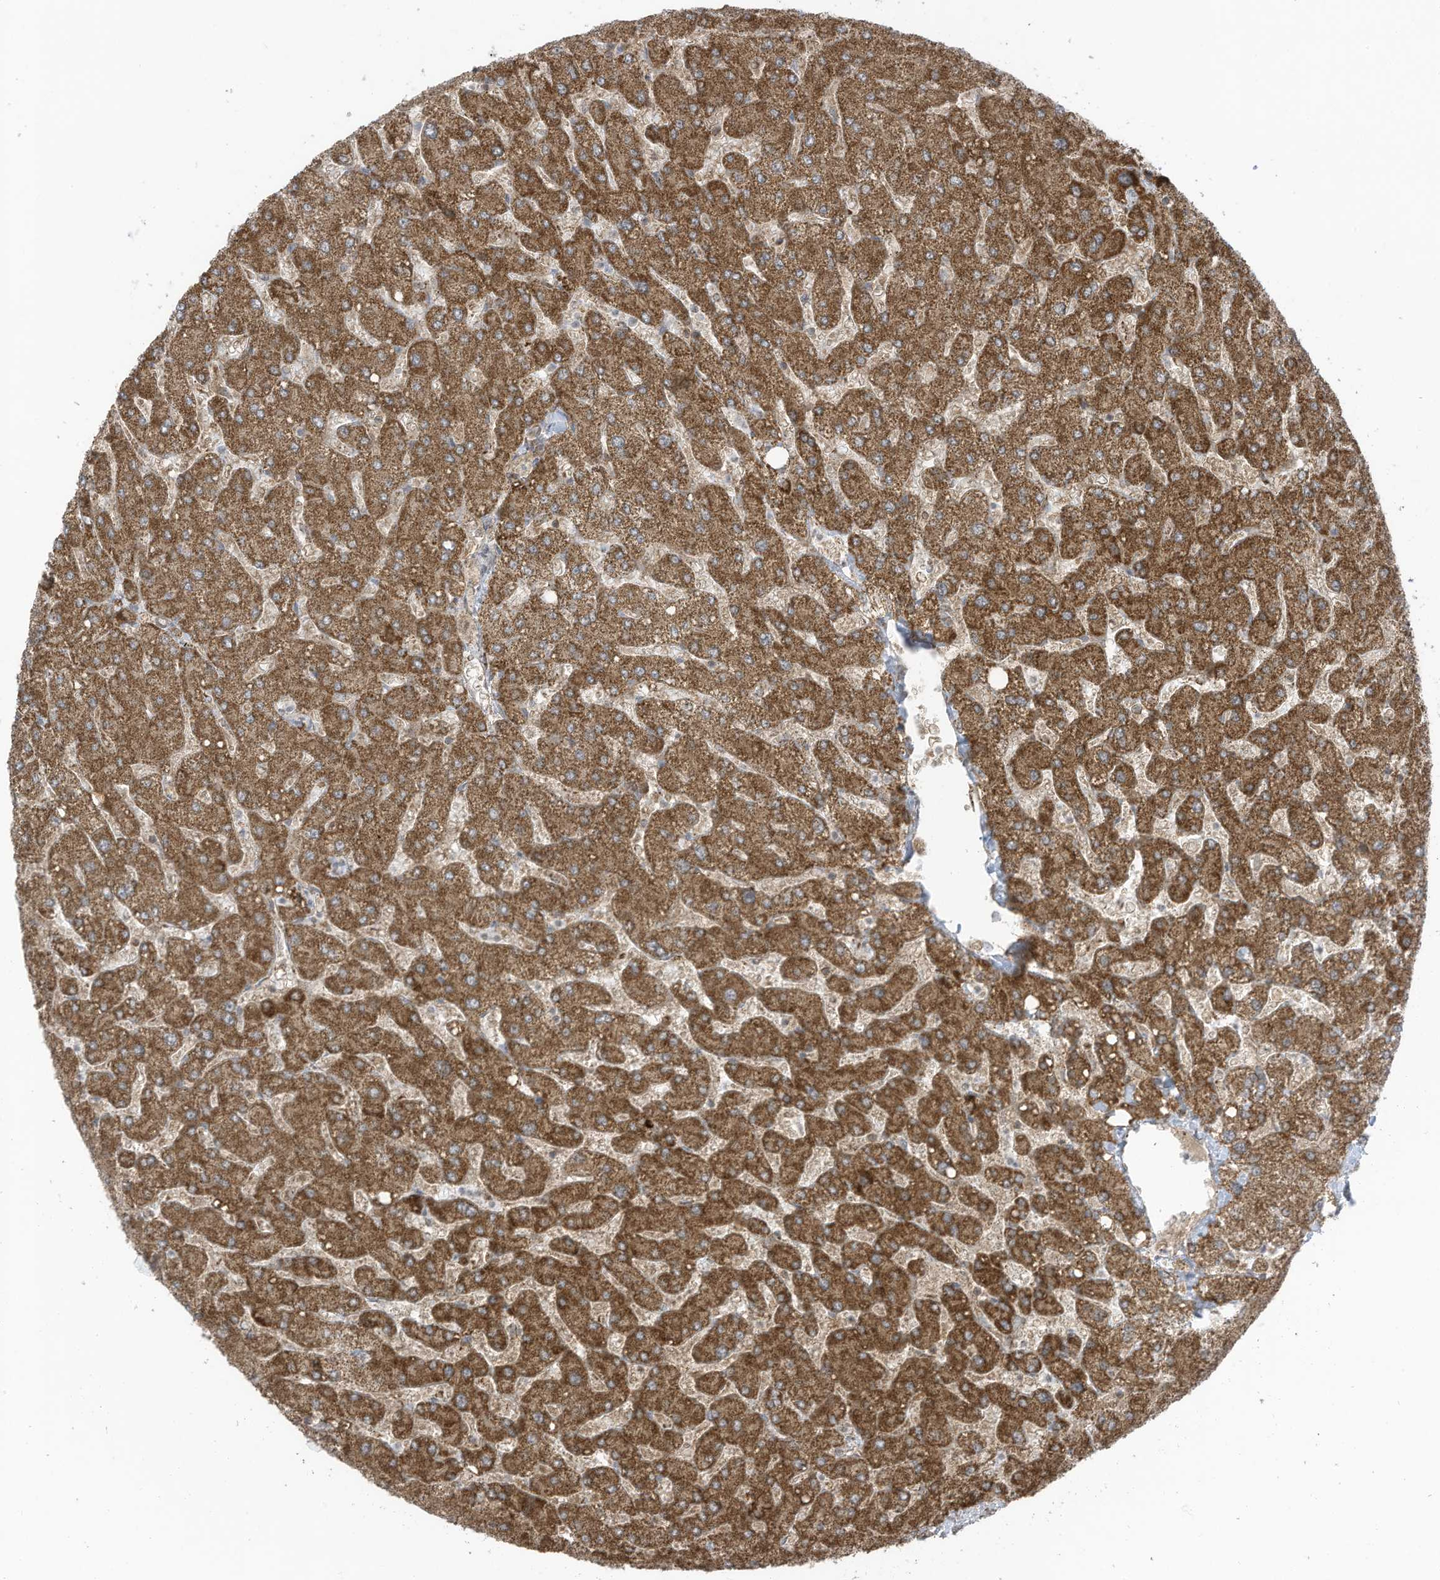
{"staining": {"intensity": "strong", "quantity": ">75%", "location": "cytoplasmic/membranous"}, "tissue": "liver", "cell_type": "Hepatocytes", "image_type": "normal", "snomed": [{"axis": "morphology", "description": "Normal tissue, NOS"}, {"axis": "topography", "description": "Liver"}], "caption": "Unremarkable liver reveals strong cytoplasmic/membranous expression in about >75% of hepatocytes The staining is performed using DAB brown chromogen to label protein expression. The nuclei are counter-stained blue using hematoxylin..", "gene": "REPS1", "patient": {"sex": "male", "age": 55}}